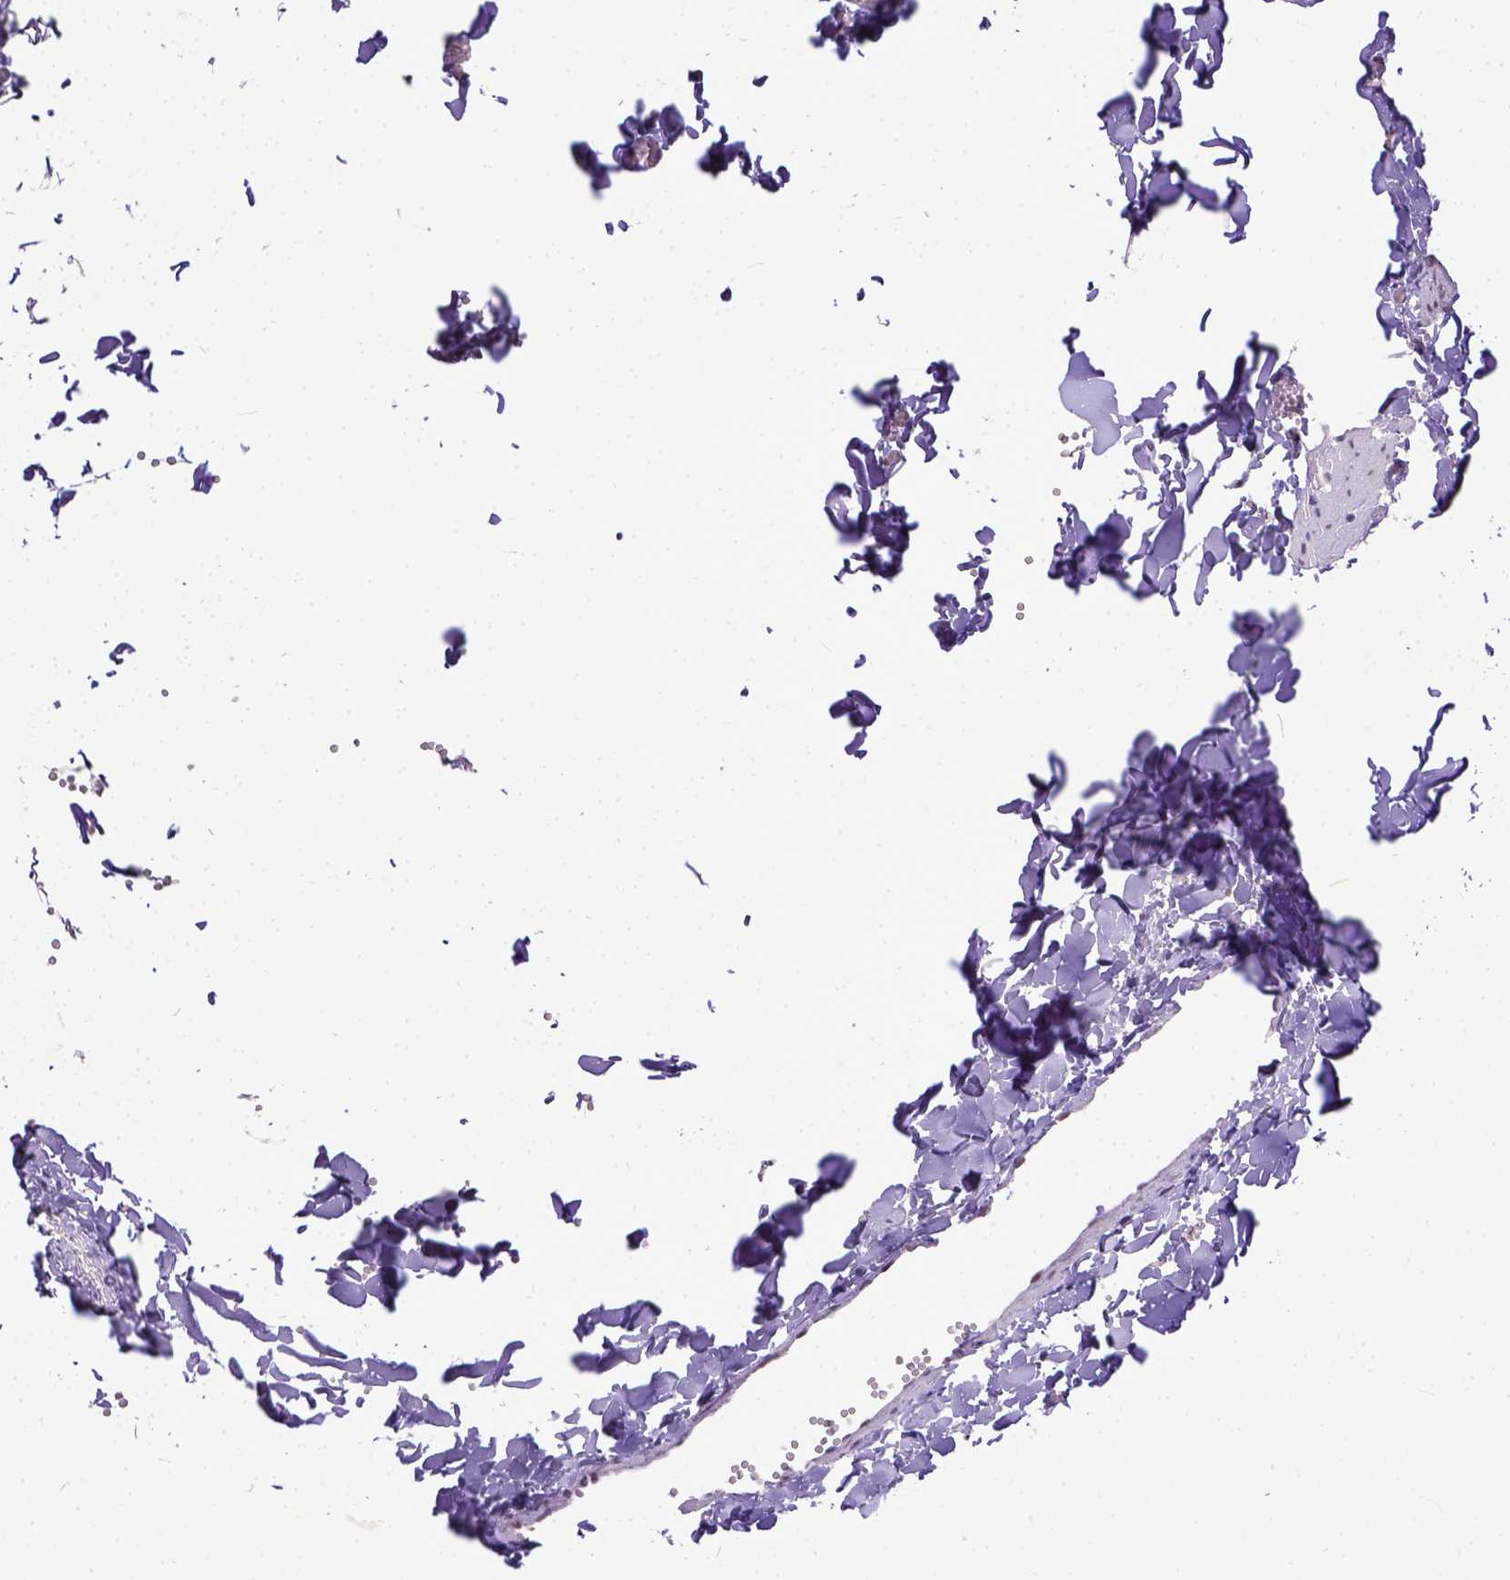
{"staining": {"intensity": "moderate", "quantity": ">75%", "location": "nuclear"}, "tissue": "gallbladder", "cell_type": "Glandular cells", "image_type": "normal", "snomed": [{"axis": "morphology", "description": "Normal tissue, NOS"}, {"axis": "topography", "description": "Gallbladder"}, {"axis": "topography", "description": "Peripheral nerve tissue"}], "caption": "Glandular cells demonstrate medium levels of moderate nuclear expression in approximately >75% of cells in unremarkable human gallbladder.", "gene": "ERCC1", "patient": {"sex": "male", "age": 17}}